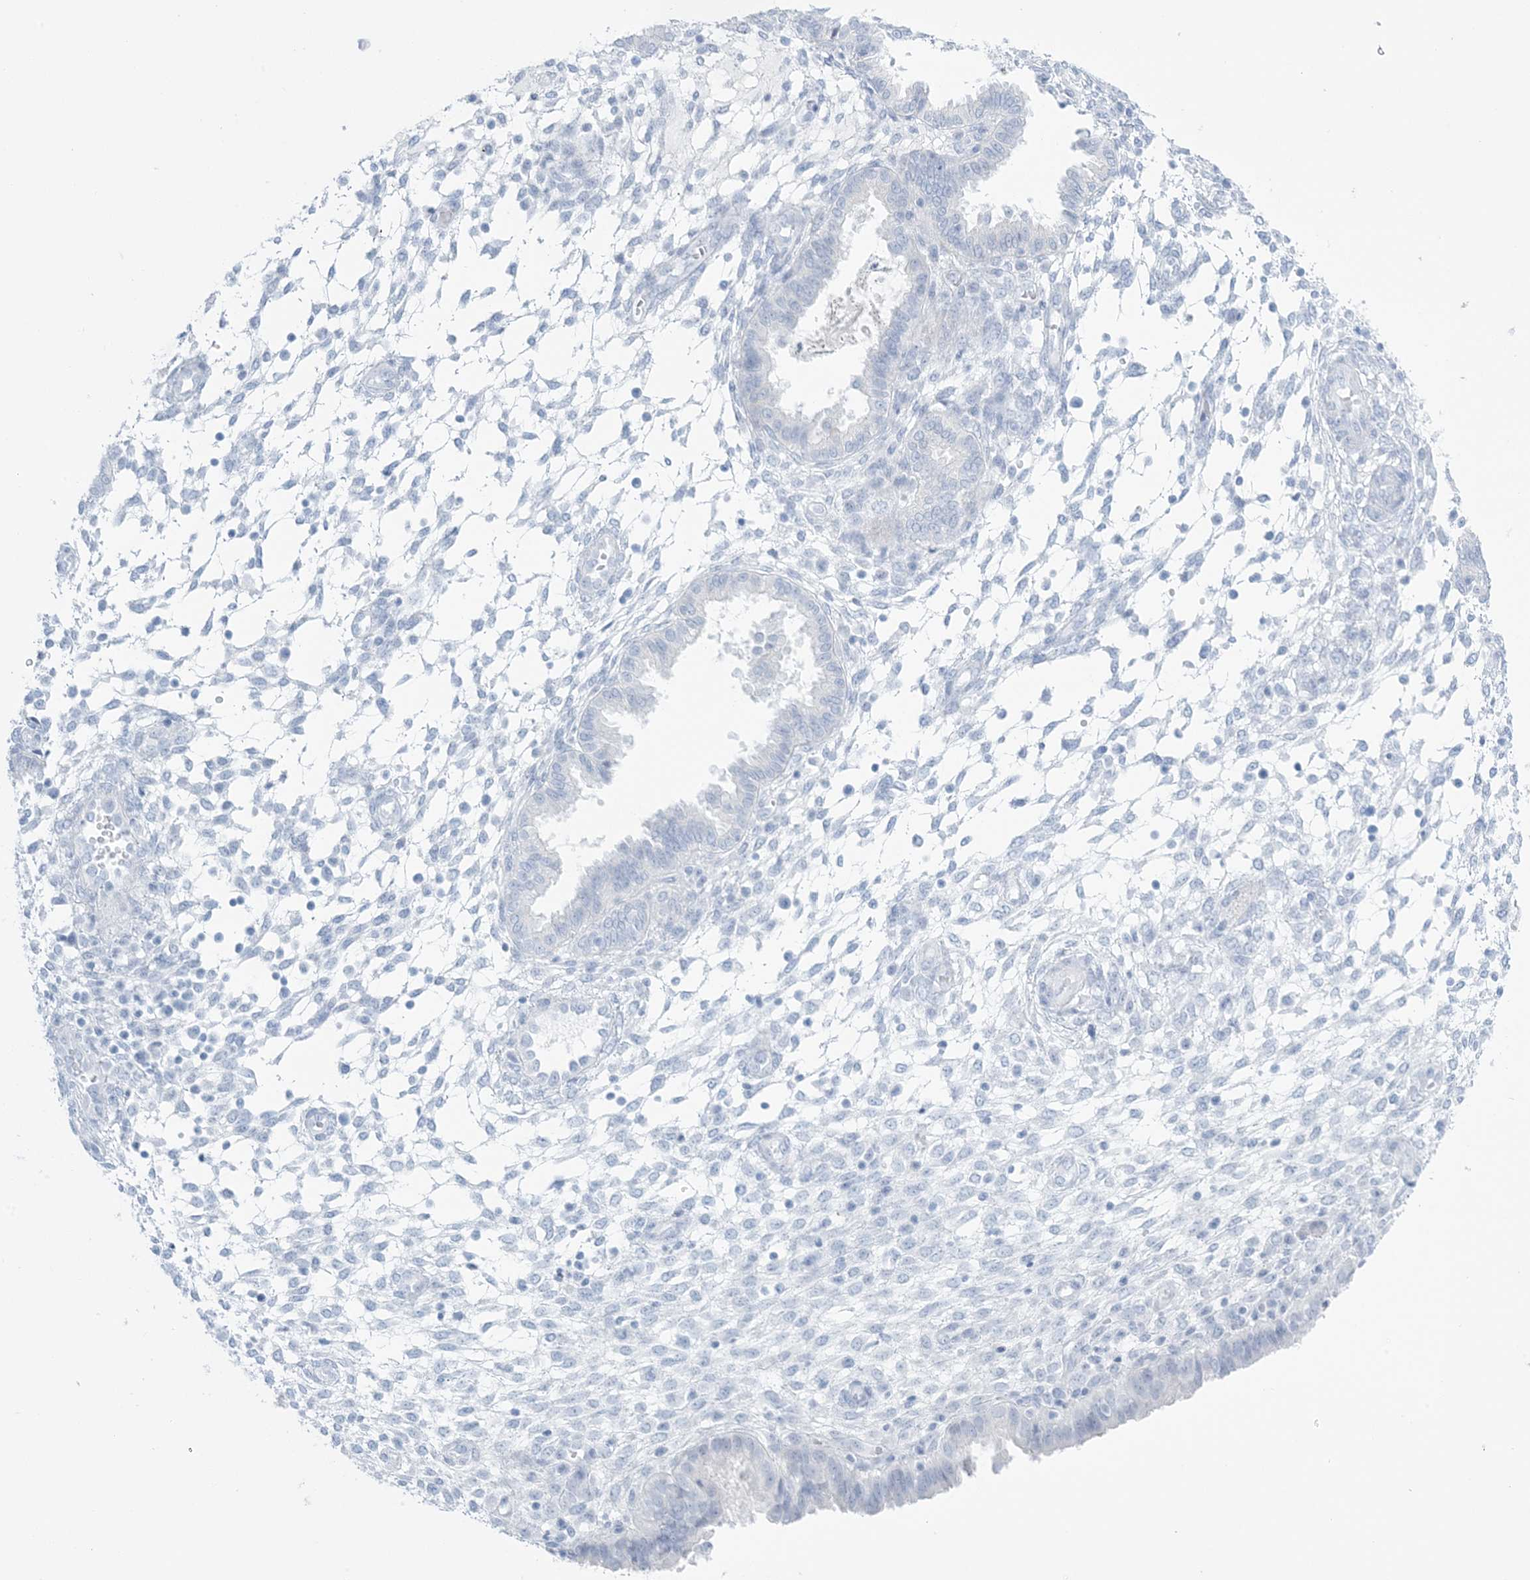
{"staining": {"intensity": "negative", "quantity": "none", "location": "none"}, "tissue": "endometrium", "cell_type": "Cells in endometrial stroma", "image_type": "normal", "snomed": [{"axis": "morphology", "description": "Normal tissue, NOS"}, {"axis": "topography", "description": "Endometrium"}], "caption": "Protein analysis of benign endometrium reveals no significant staining in cells in endometrial stroma. The staining is performed using DAB brown chromogen with nuclei counter-stained in using hematoxylin.", "gene": "AGXT", "patient": {"sex": "female", "age": 33}}